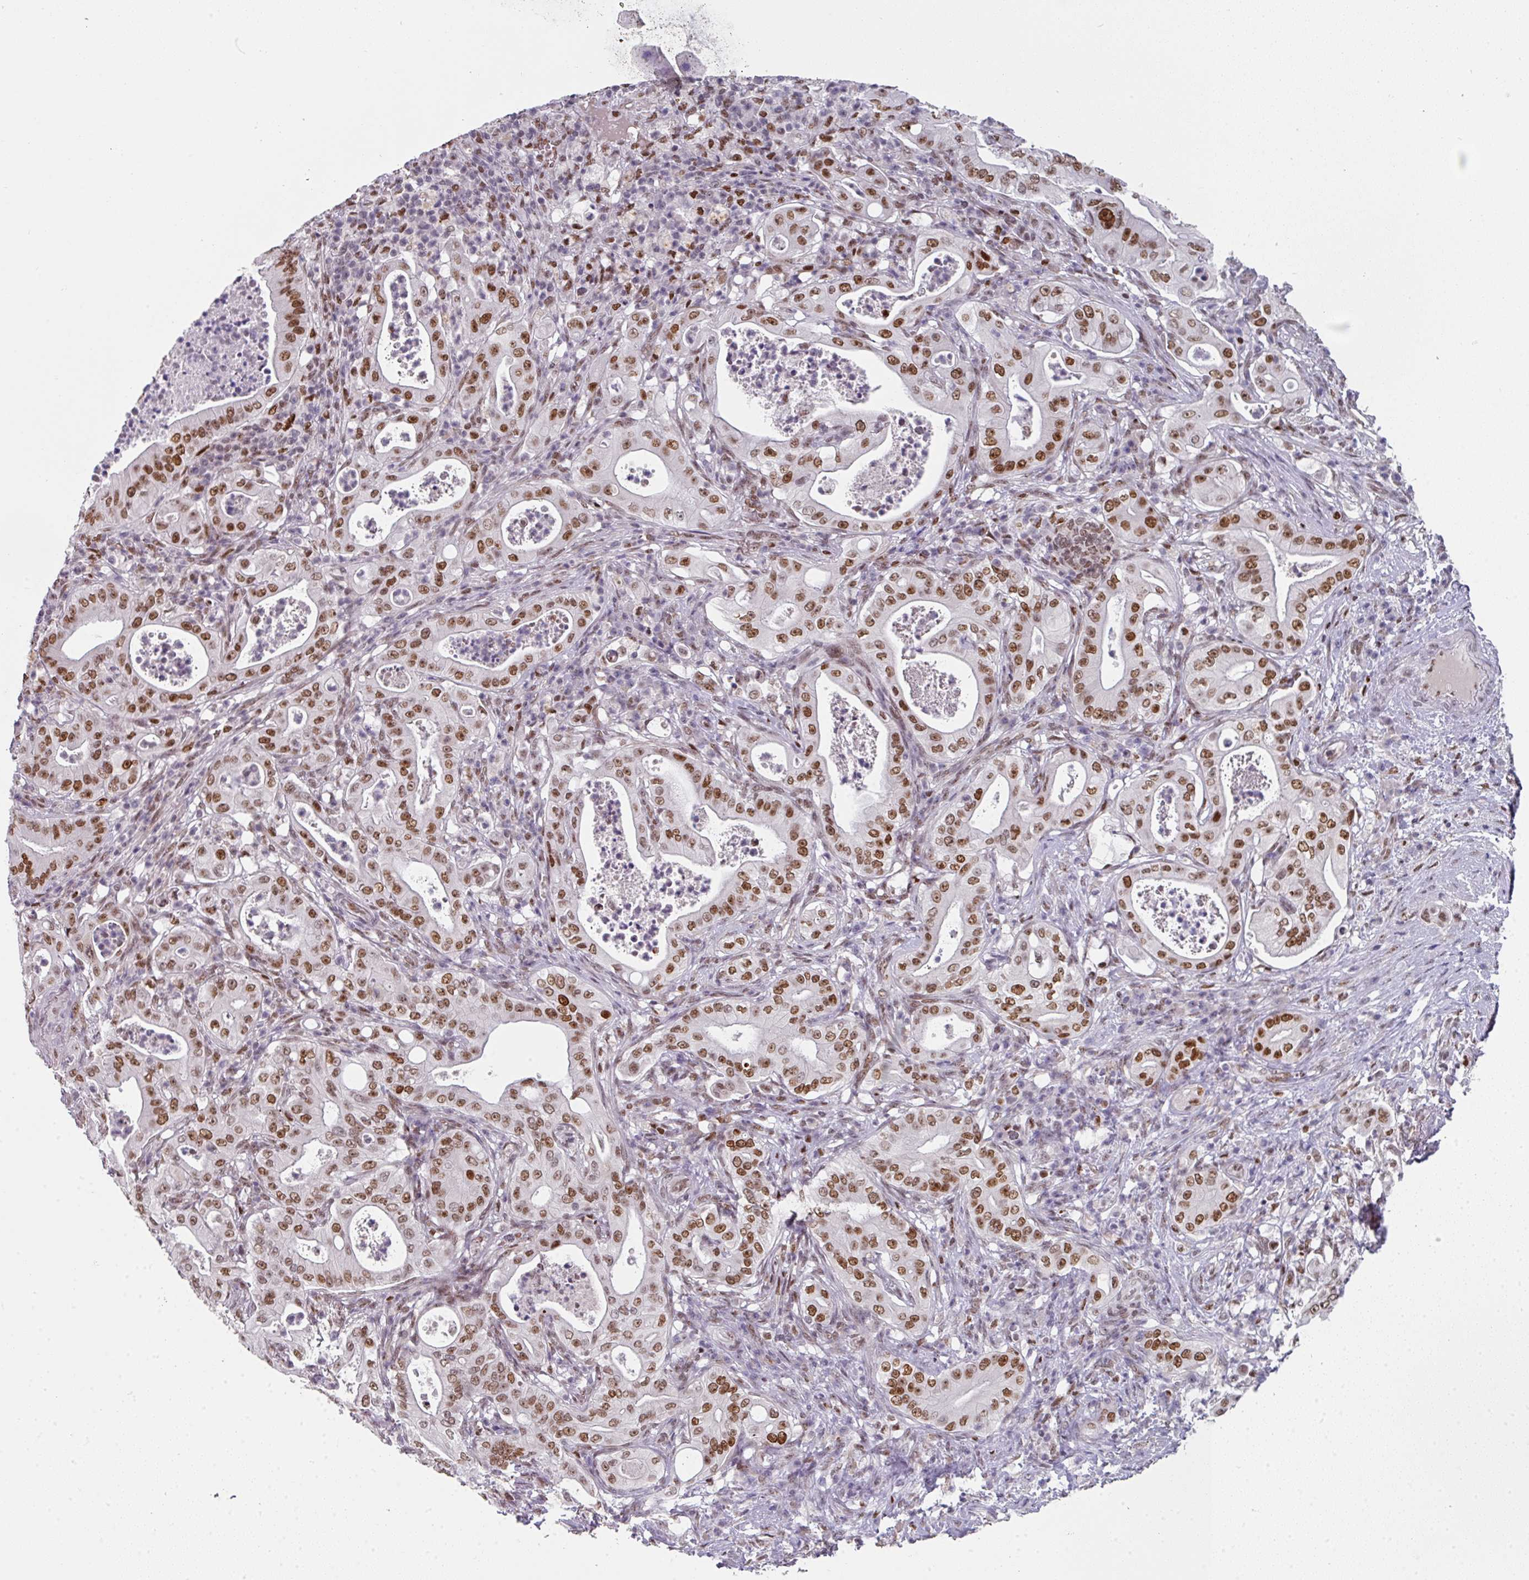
{"staining": {"intensity": "moderate", "quantity": ">75%", "location": "nuclear"}, "tissue": "pancreatic cancer", "cell_type": "Tumor cells", "image_type": "cancer", "snomed": [{"axis": "morphology", "description": "Adenocarcinoma, NOS"}, {"axis": "topography", "description": "Pancreas"}], "caption": "Brown immunohistochemical staining in pancreatic adenocarcinoma reveals moderate nuclear staining in approximately >75% of tumor cells.", "gene": "RAD50", "patient": {"sex": "male", "age": 71}}